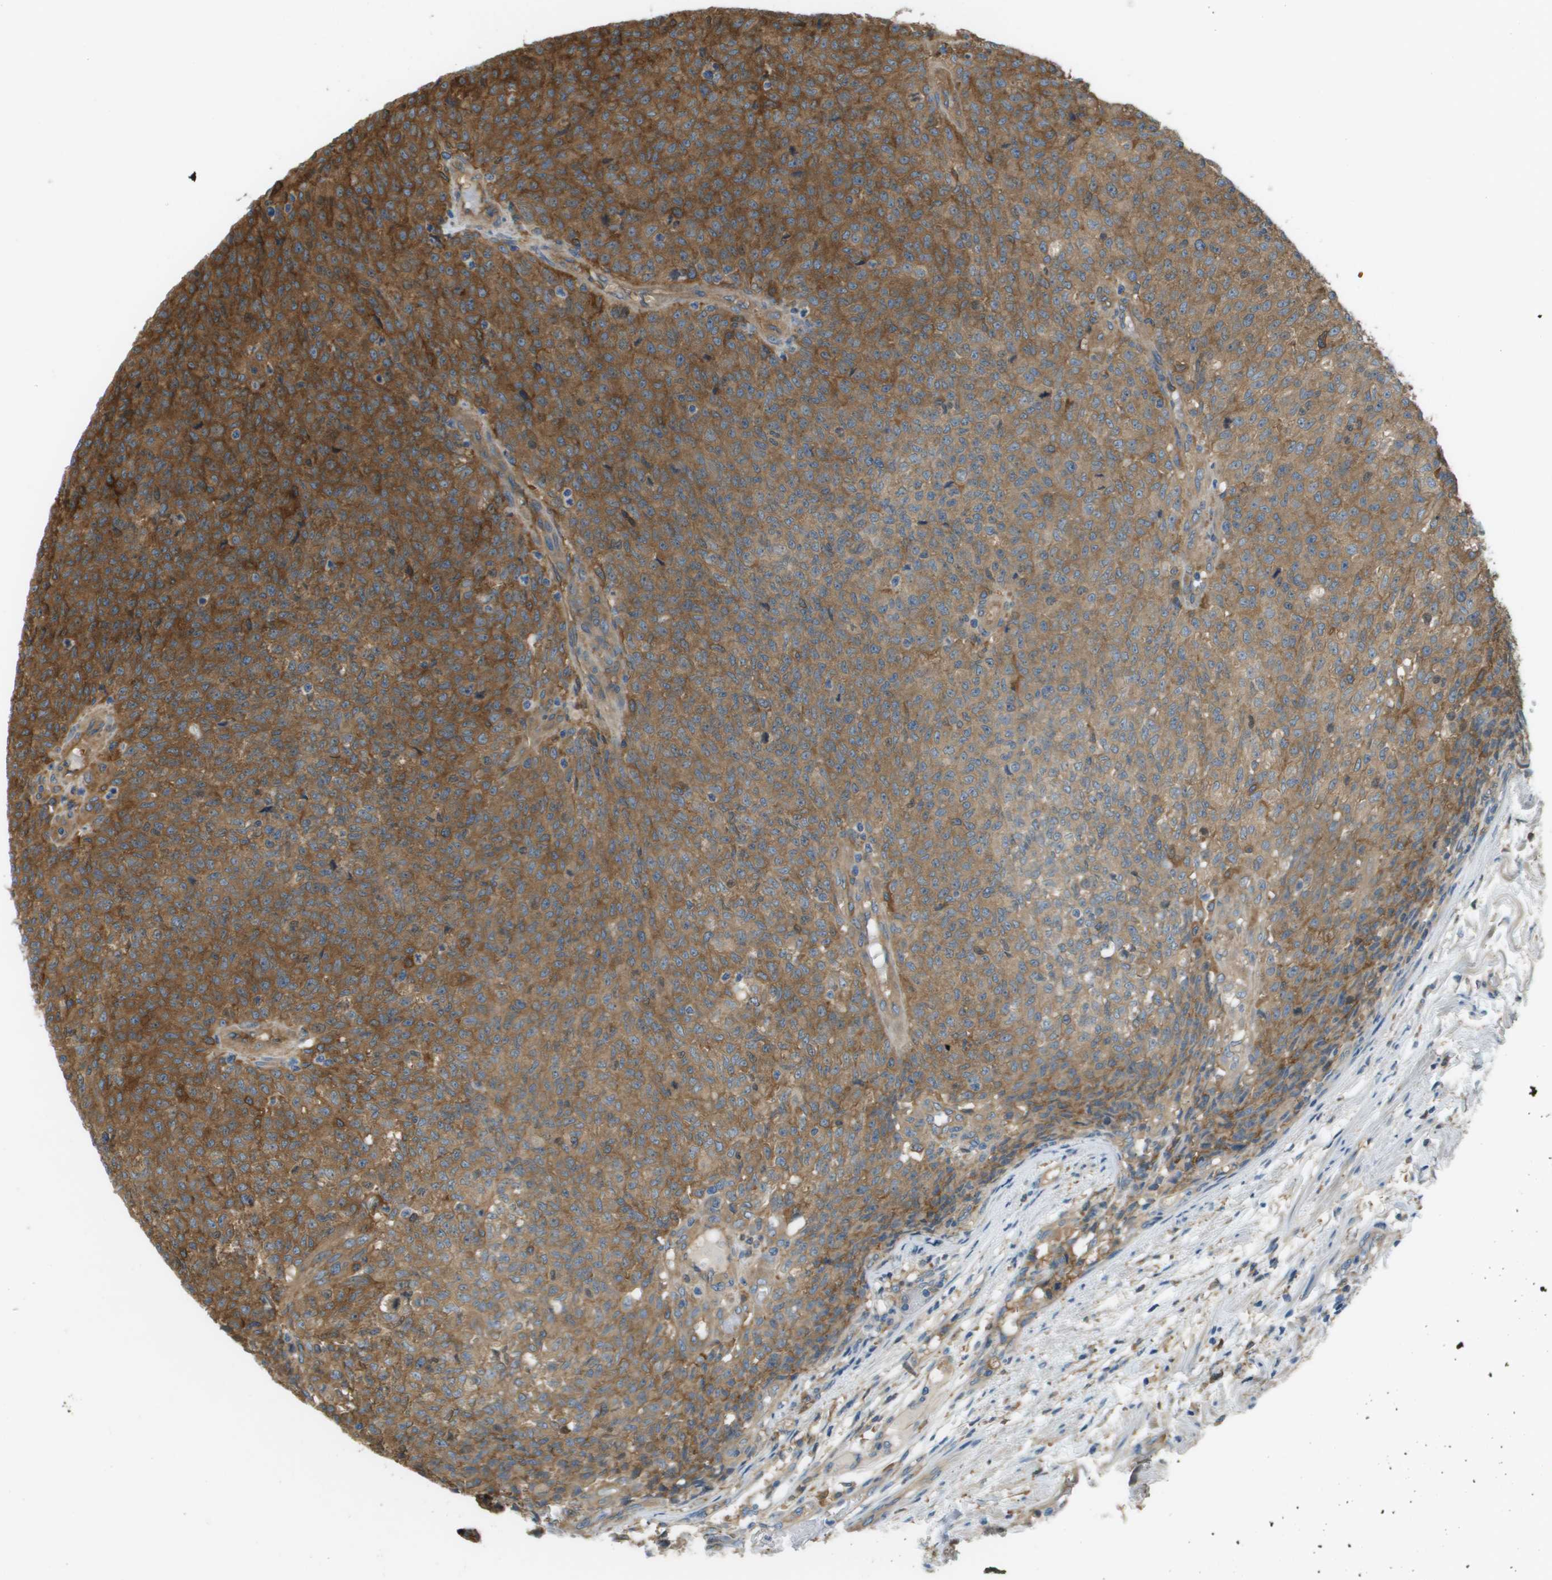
{"staining": {"intensity": "moderate", "quantity": ">75%", "location": "cytoplasmic/membranous"}, "tissue": "testis cancer", "cell_type": "Tumor cells", "image_type": "cancer", "snomed": [{"axis": "morphology", "description": "Seminoma, NOS"}, {"axis": "topography", "description": "Testis"}], "caption": "A brown stain labels moderate cytoplasmic/membranous staining of a protein in human seminoma (testis) tumor cells. Nuclei are stained in blue.", "gene": "CORO1B", "patient": {"sex": "male", "age": 59}}